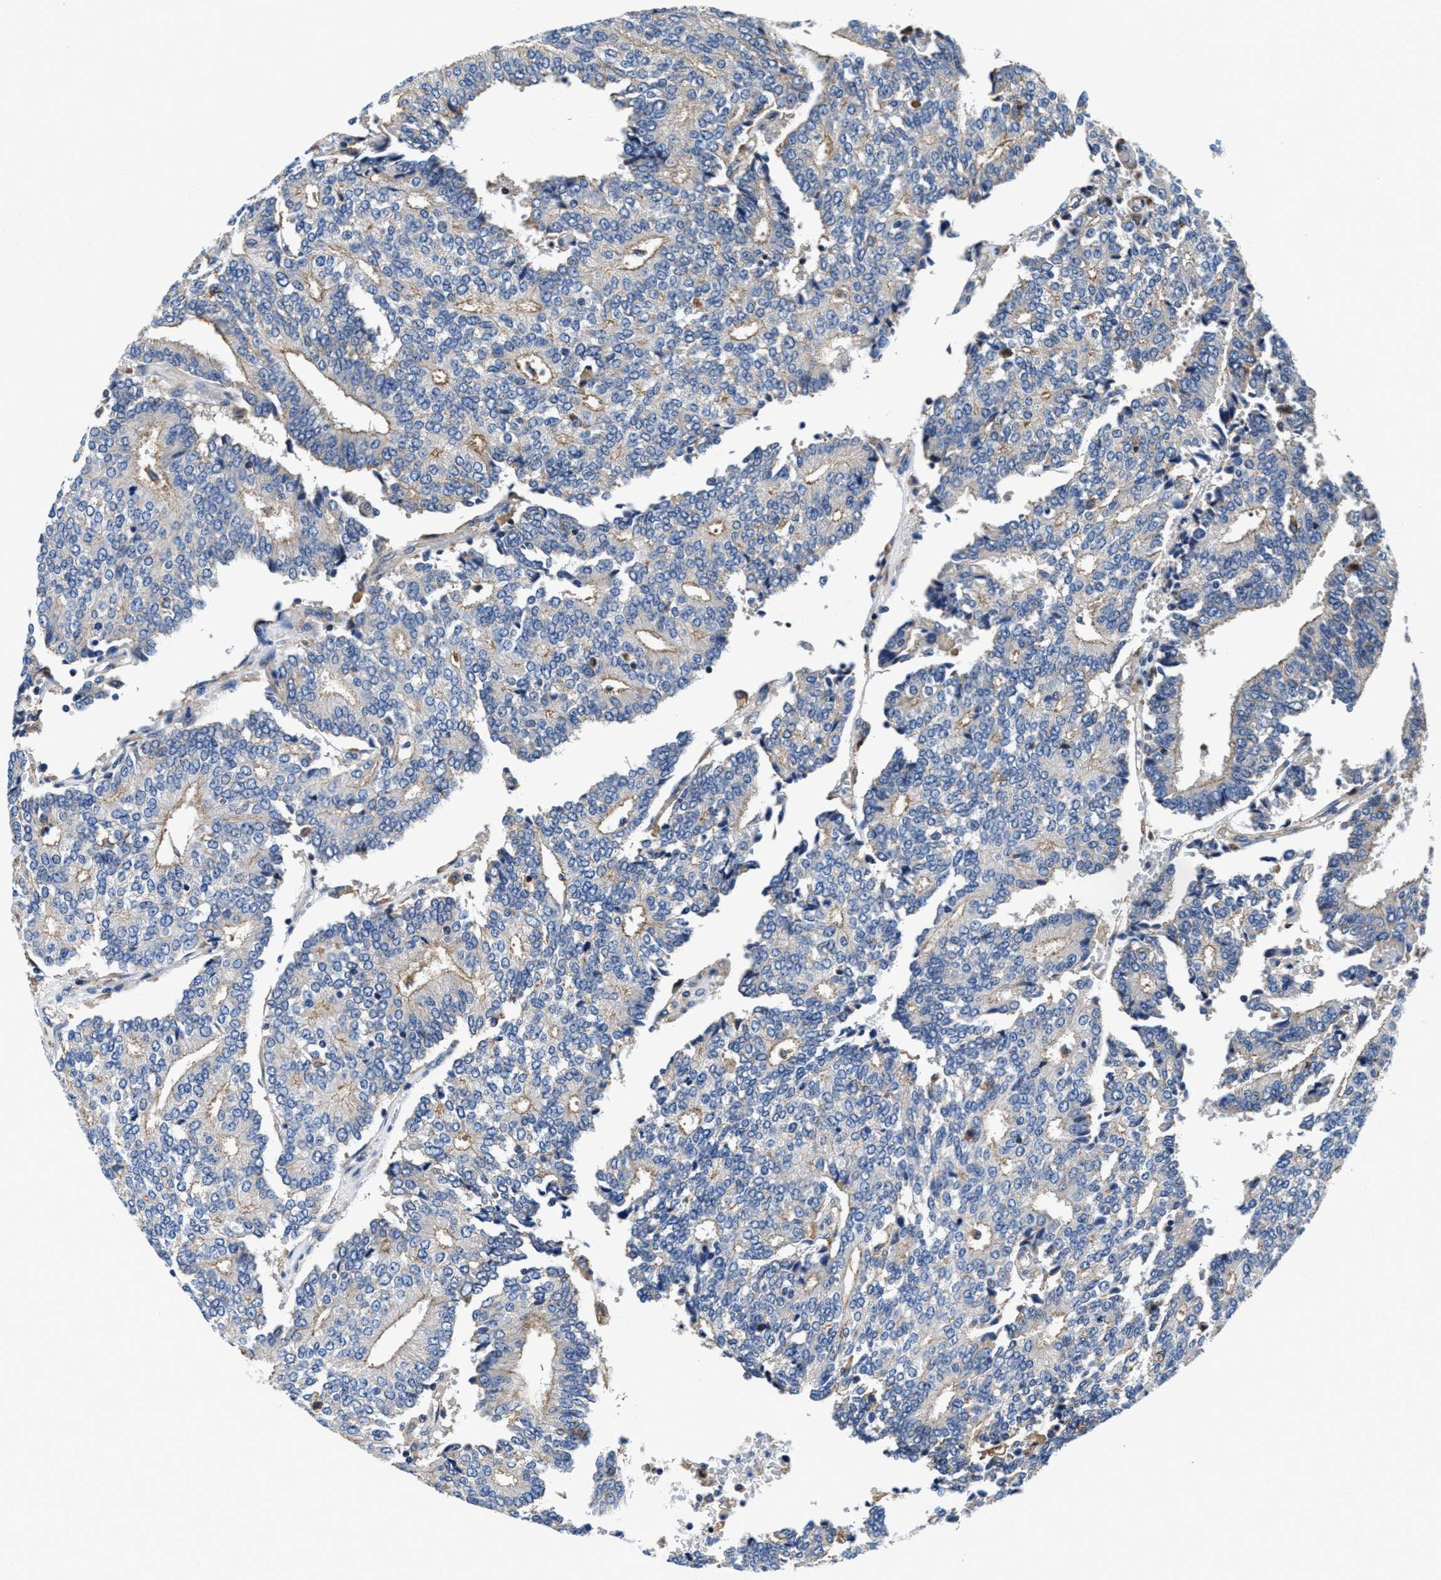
{"staining": {"intensity": "weak", "quantity": "<25%", "location": "cytoplasmic/membranous"}, "tissue": "prostate cancer", "cell_type": "Tumor cells", "image_type": "cancer", "snomed": [{"axis": "morphology", "description": "Adenocarcinoma, High grade"}, {"axis": "topography", "description": "Prostate"}], "caption": "There is no significant expression in tumor cells of prostate adenocarcinoma (high-grade).", "gene": "PPP1R9B", "patient": {"sex": "male", "age": 55}}